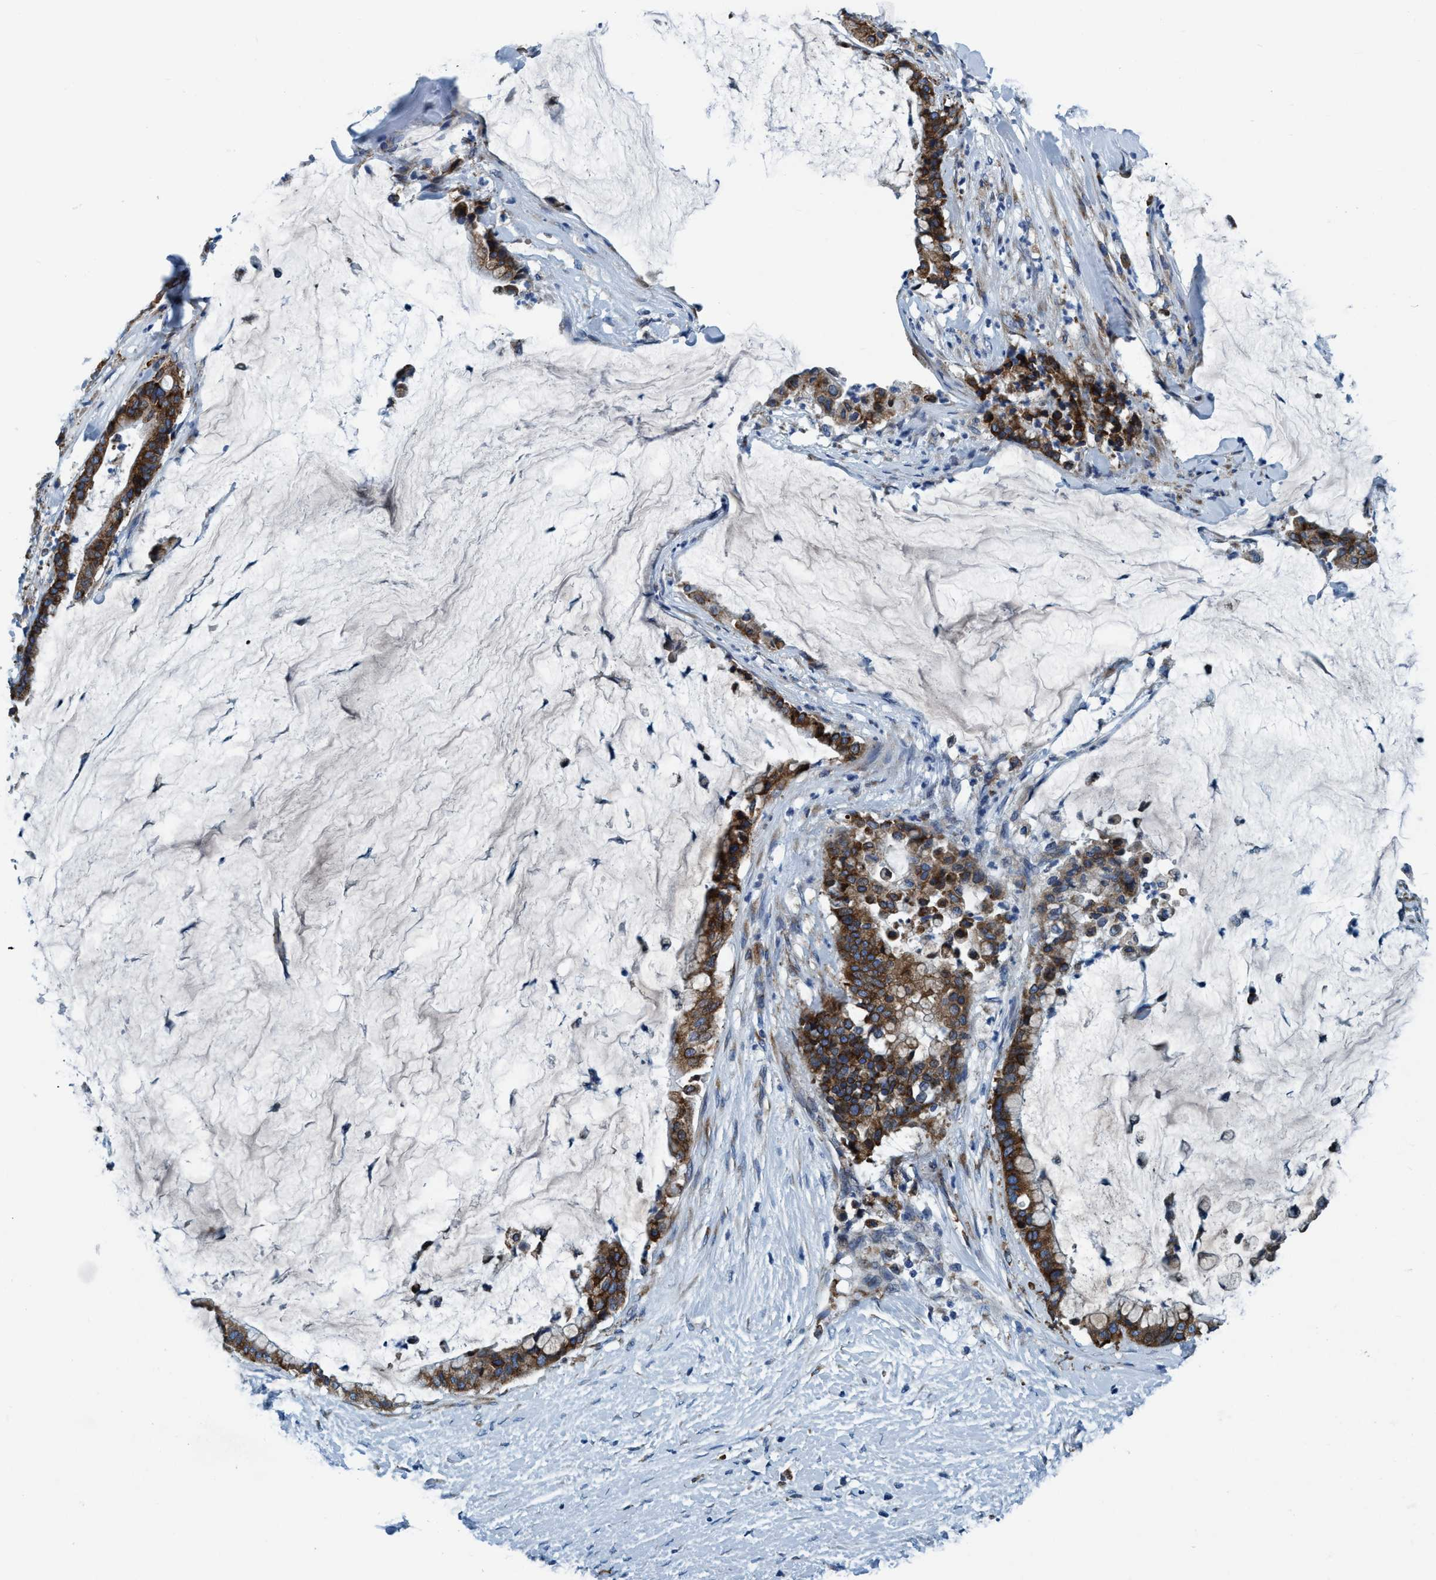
{"staining": {"intensity": "strong", "quantity": ">75%", "location": "cytoplasmic/membranous"}, "tissue": "pancreatic cancer", "cell_type": "Tumor cells", "image_type": "cancer", "snomed": [{"axis": "morphology", "description": "Adenocarcinoma, NOS"}, {"axis": "topography", "description": "Pancreas"}], "caption": "Strong cytoplasmic/membranous protein expression is appreciated in about >75% of tumor cells in pancreatic cancer (adenocarcinoma). The staining was performed using DAB (3,3'-diaminobenzidine), with brown indicating positive protein expression. Nuclei are stained blue with hematoxylin.", "gene": "ARMC9", "patient": {"sex": "male", "age": 41}}